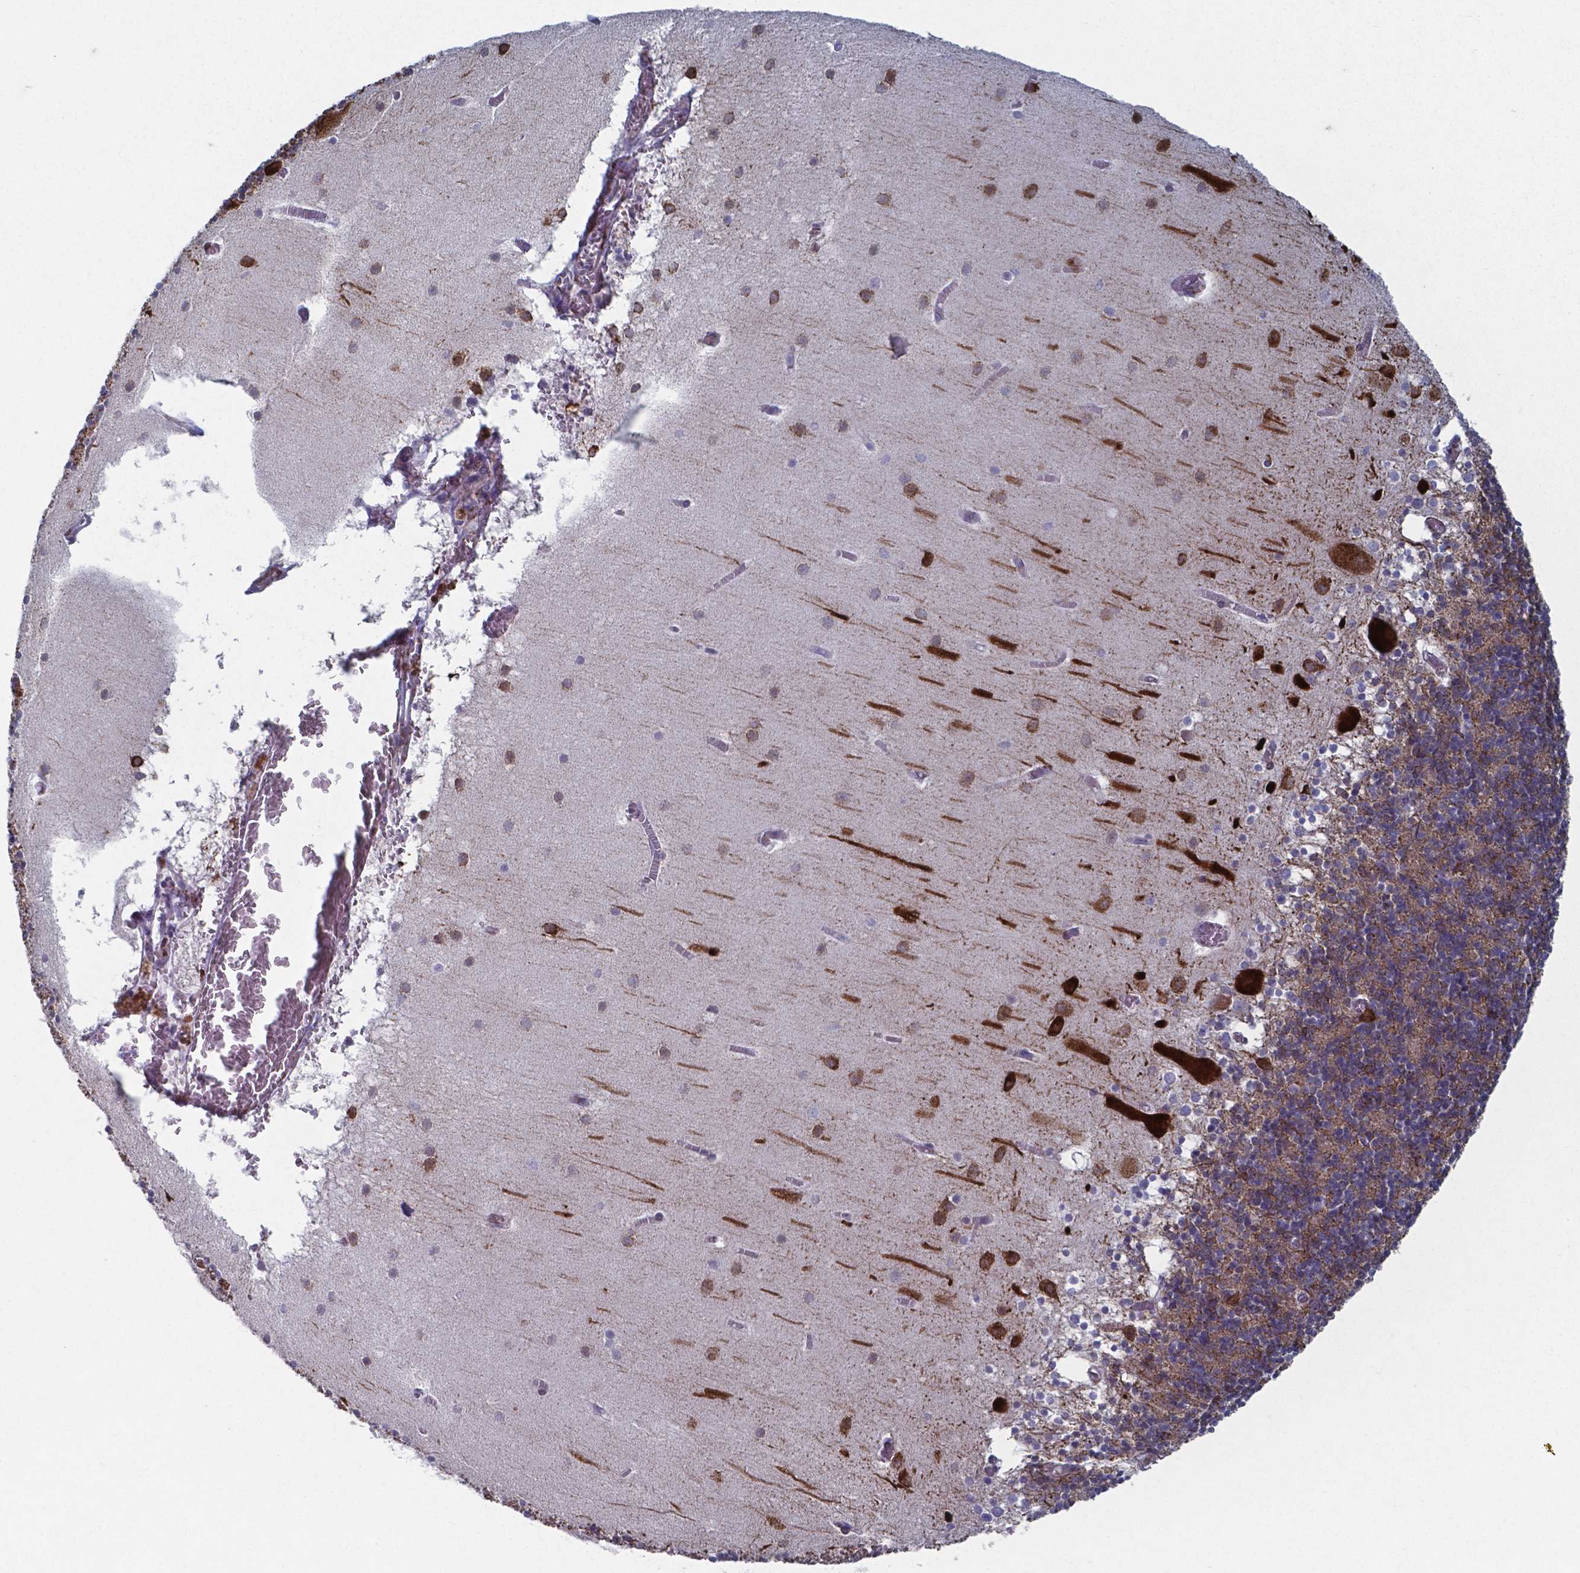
{"staining": {"intensity": "moderate", "quantity": "25%-75%", "location": "cytoplasmic/membranous"}, "tissue": "cerebellum", "cell_type": "Cells in granular layer", "image_type": "normal", "snomed": [{"axis": "morphology", "description": "Normal tissue, NOS"}, {"axis": "topography", "description": "Cerebellum"}], "caption": "This is a photomicrograph of IHC staining of benign cerebellum, which shows moderate positivity in the cytoplasmic/membranous of cells in granular layer.", "gene": "PLA2R1", "patient": {"sex": "male", "age": 70}}